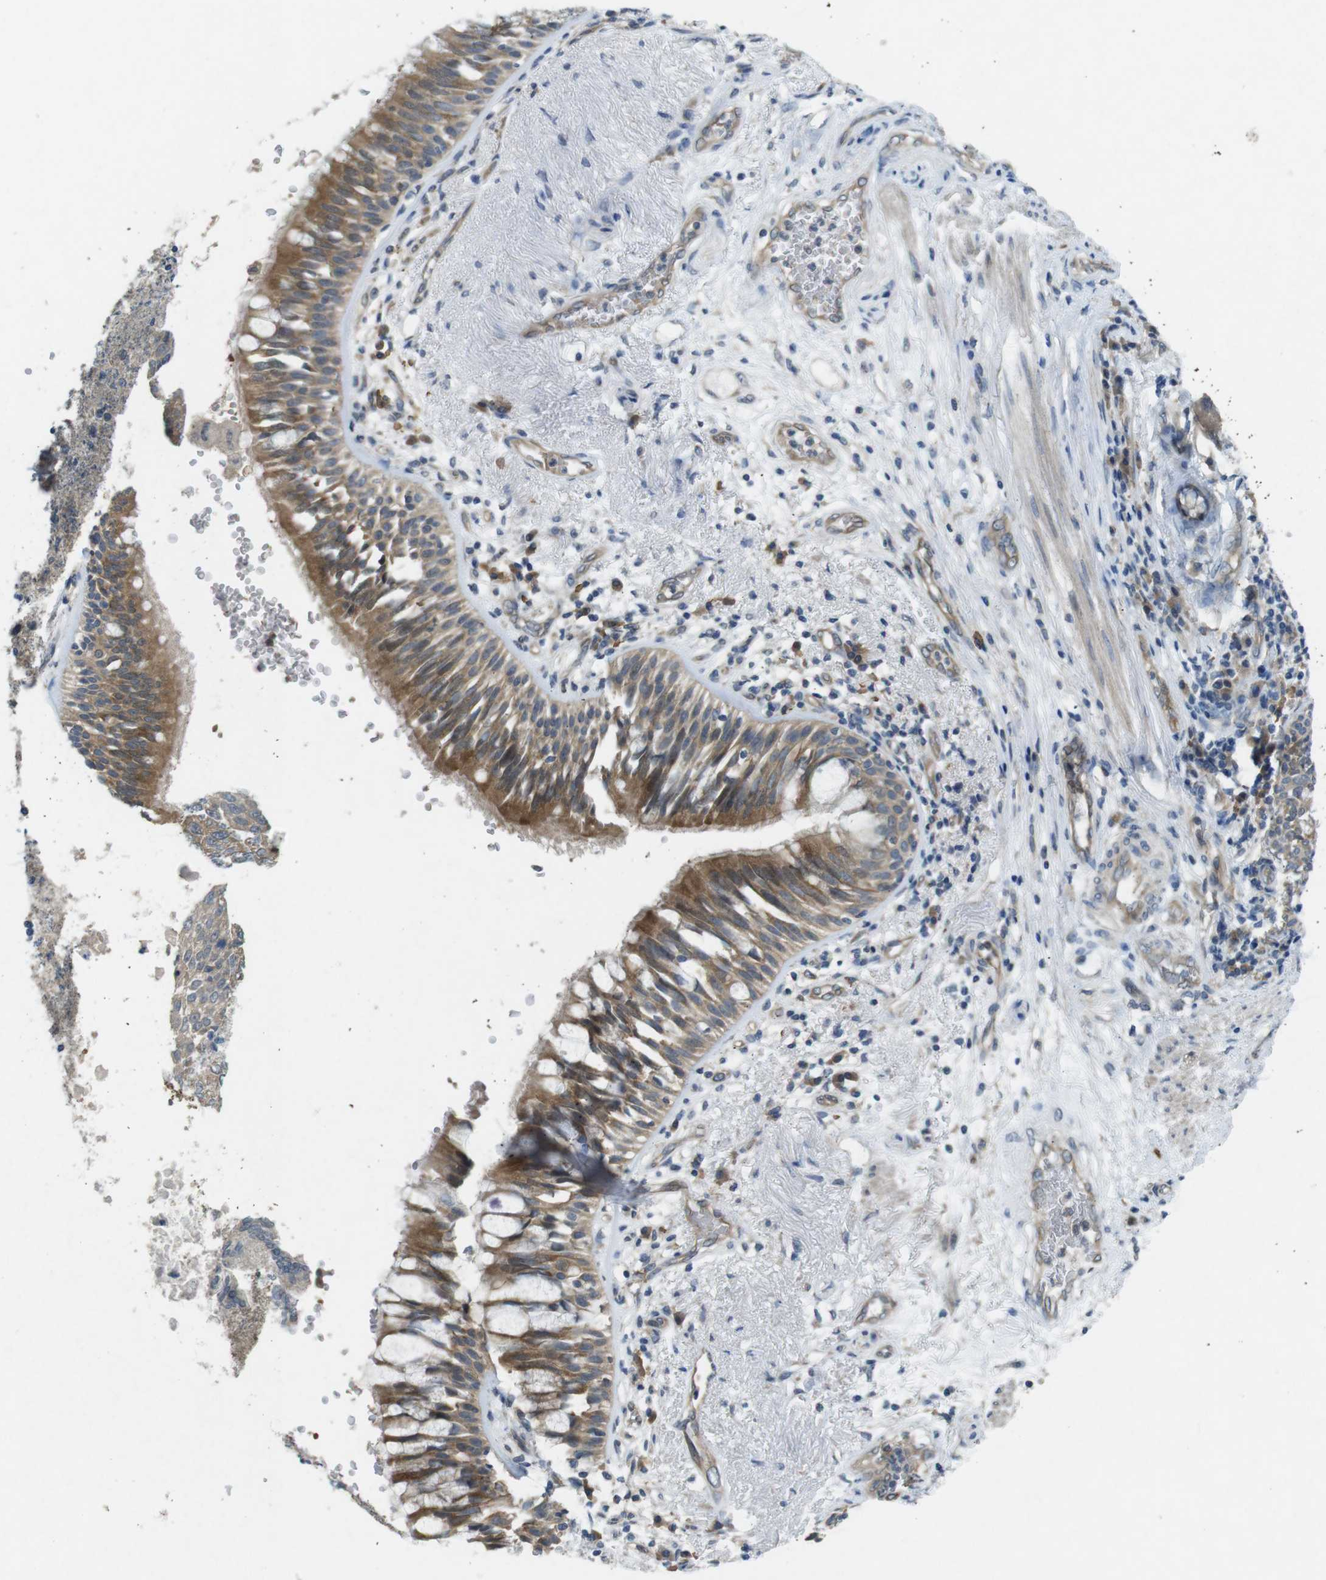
{"staining": {"intensity": "moderate", "quantity": ">75%", "location": "cytoplasmic/membranous"}, "tissue": "bronchus", "cell_type": "Respiratory epithelial cells", "image_type": "normal", "snomed": [{"axis": "morphology", "description": "Normal tissue, NOS"}, {"axis": "morphology", "description": "Adenocarcinoma, NOS"}, {"axis": "morphology", "description": "Adenocarcinoma, metastatic, NOS"}, {"axis": "topography", "description": "Lymph node"}, {"axis": "topography", "description": "Bronchus"}, {"axis": "topography", "description": "Lung"}], "caption": "A high-resolution photomicrograph shows immunohistochemistry (IHC) staining of benign bronchus, which reveals moderate cytoplasmic/membranous expression in approximately >75% of respiratory epithelial cells.", "gene": "SUGT1", "patient": {"sex": "female", "age": 54}}